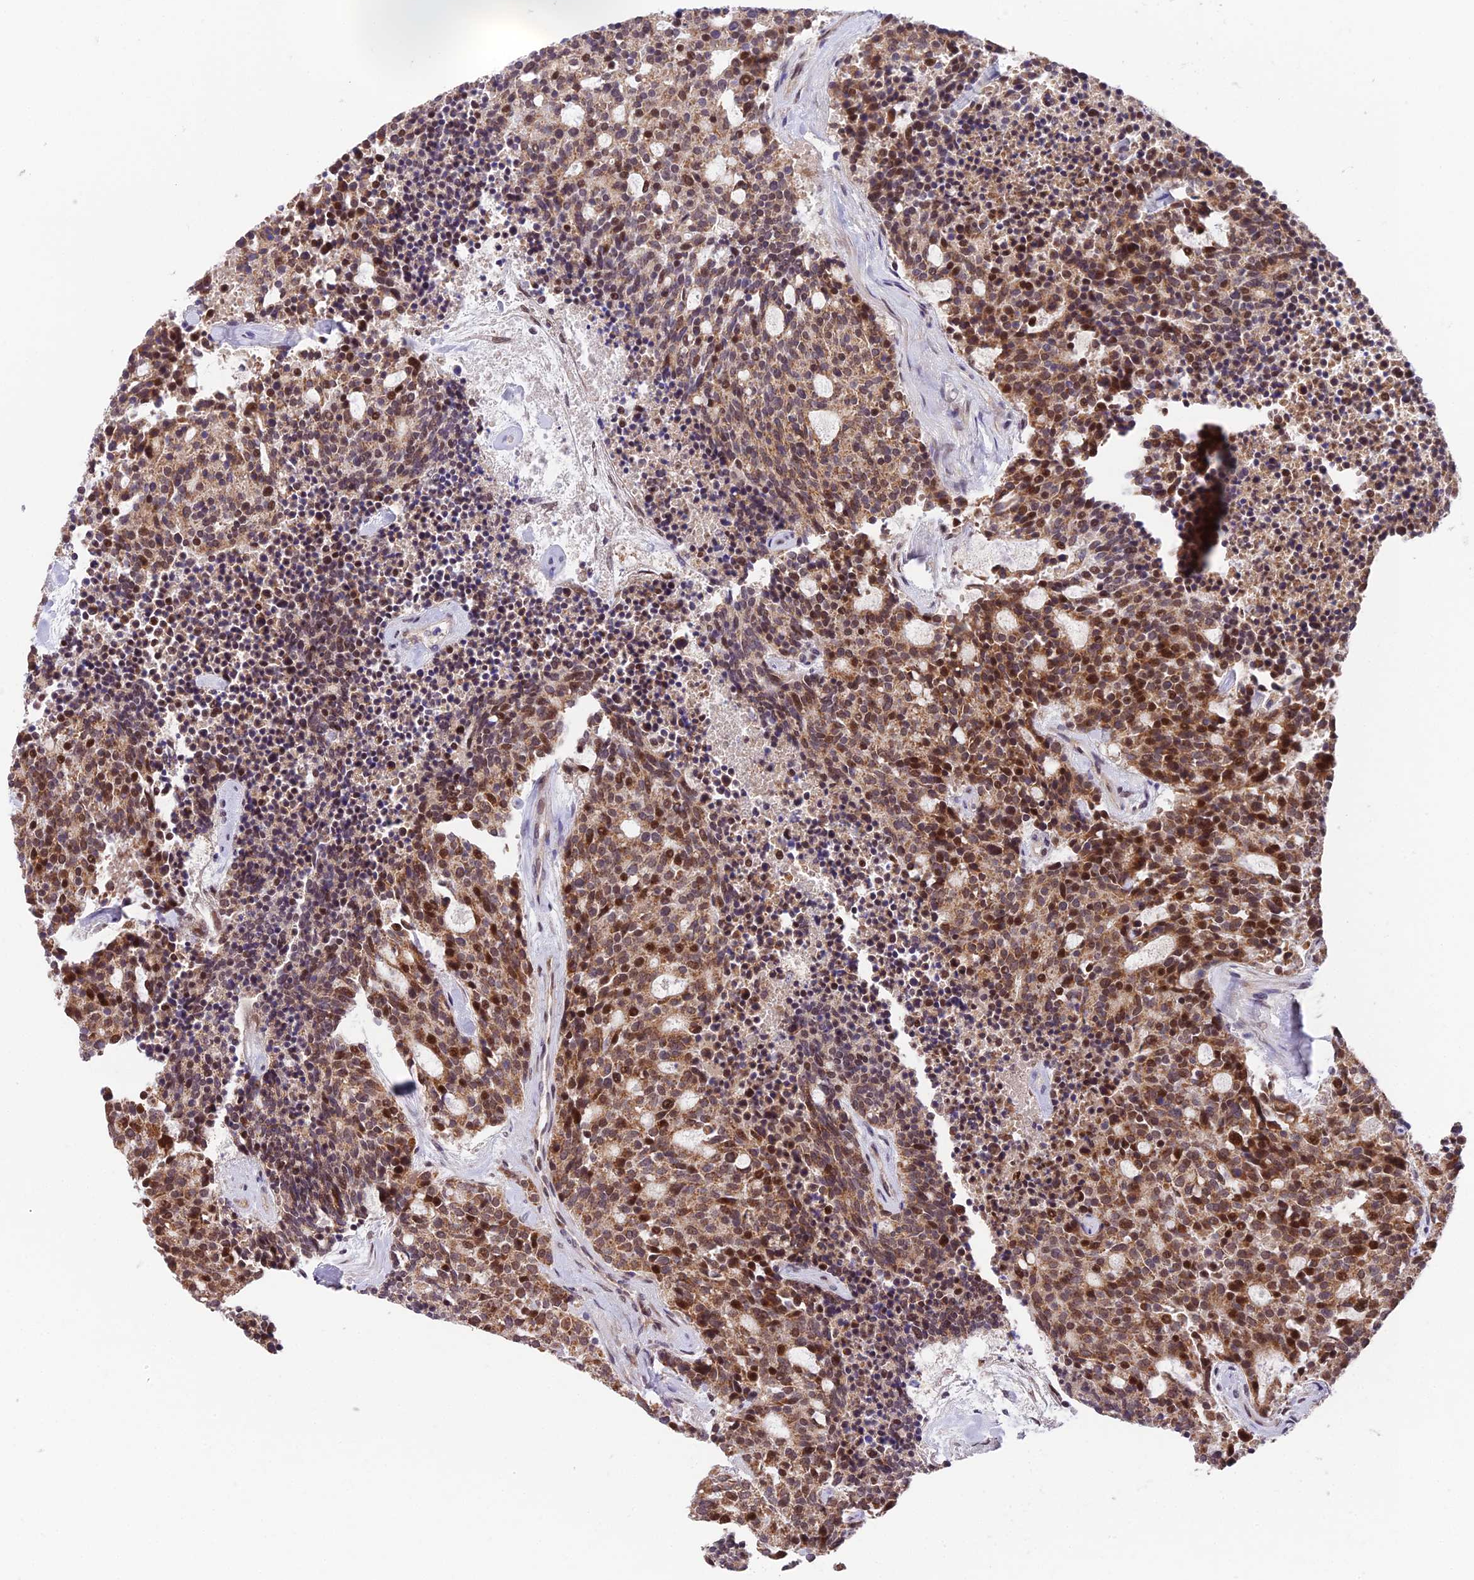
{"staining": {"intensity": "strong", "quantity": ">75%", "location": "cytoplasmic/membranous,nuclear"}, "tissue": "carcinoid", "cell_type": "Tumor cells", "image_type": "cancer", "snomed": [{"axis": "morphology", "description": "Carcinoid, malignant, NOS"}, {"axis": "topography", "description": "Pancreas"}], "caption": "Malignant carcinoid stained for a protein displays strong cytoplasmic/membranous and nuclear positivity in tumor cells.", "gene": "CYP2R1", "patient": {"sex": "female", "age": 54}}